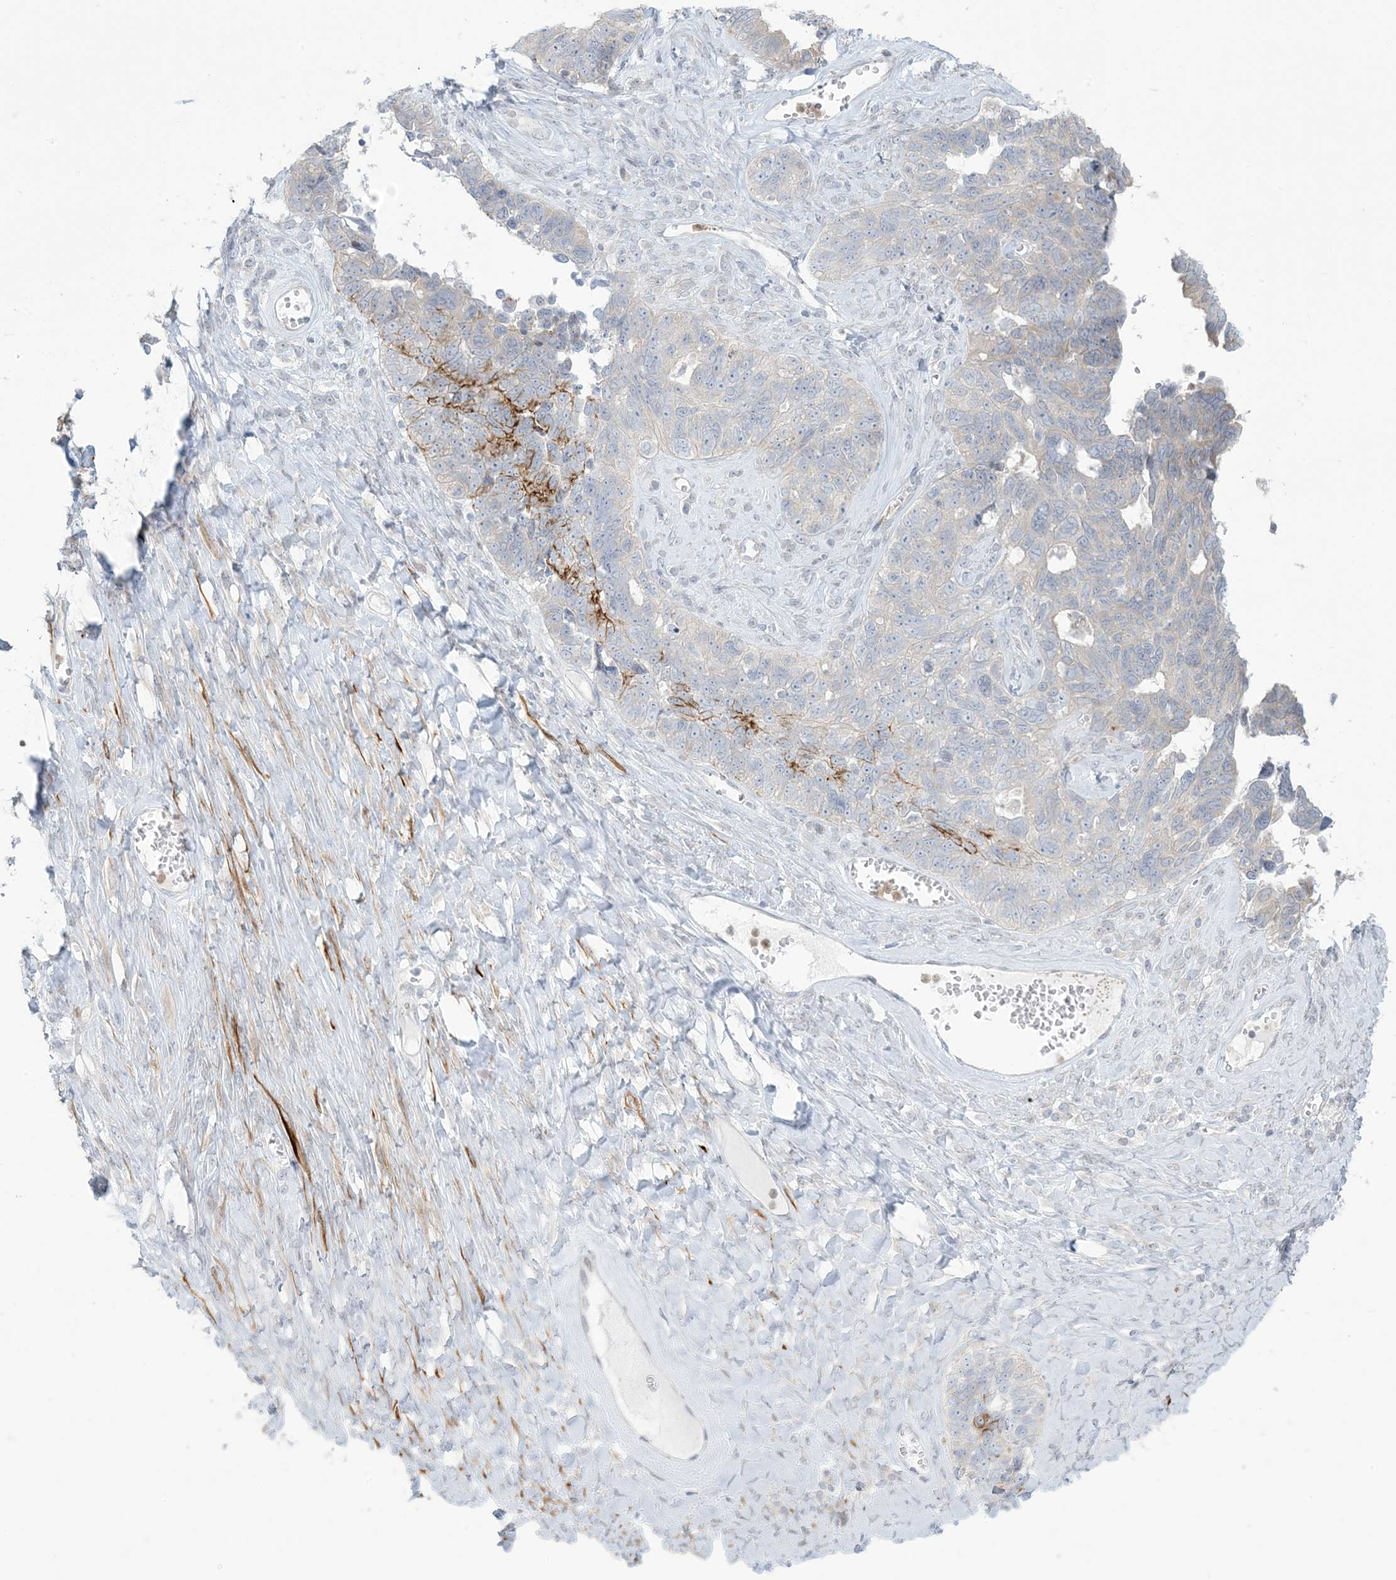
{"staining": {"intensity": "negative", "quantity": "none", "location": "none"}, "tissue": "ovarian cancer", "cell_type": "Tumor cells", "image_type": "cancer", "snomed": [{"axis": "morphology", "description": "Cystadenocarcinoma, serous, NOS"}, {"axis": "topography", "description": "Ovary"}], "caption": "Micrograph shows no protein staining in tumor cells of ovarian cancer tissue.", "gene": "AFTPH", "patient": {"sex": "female", "age": 79}}